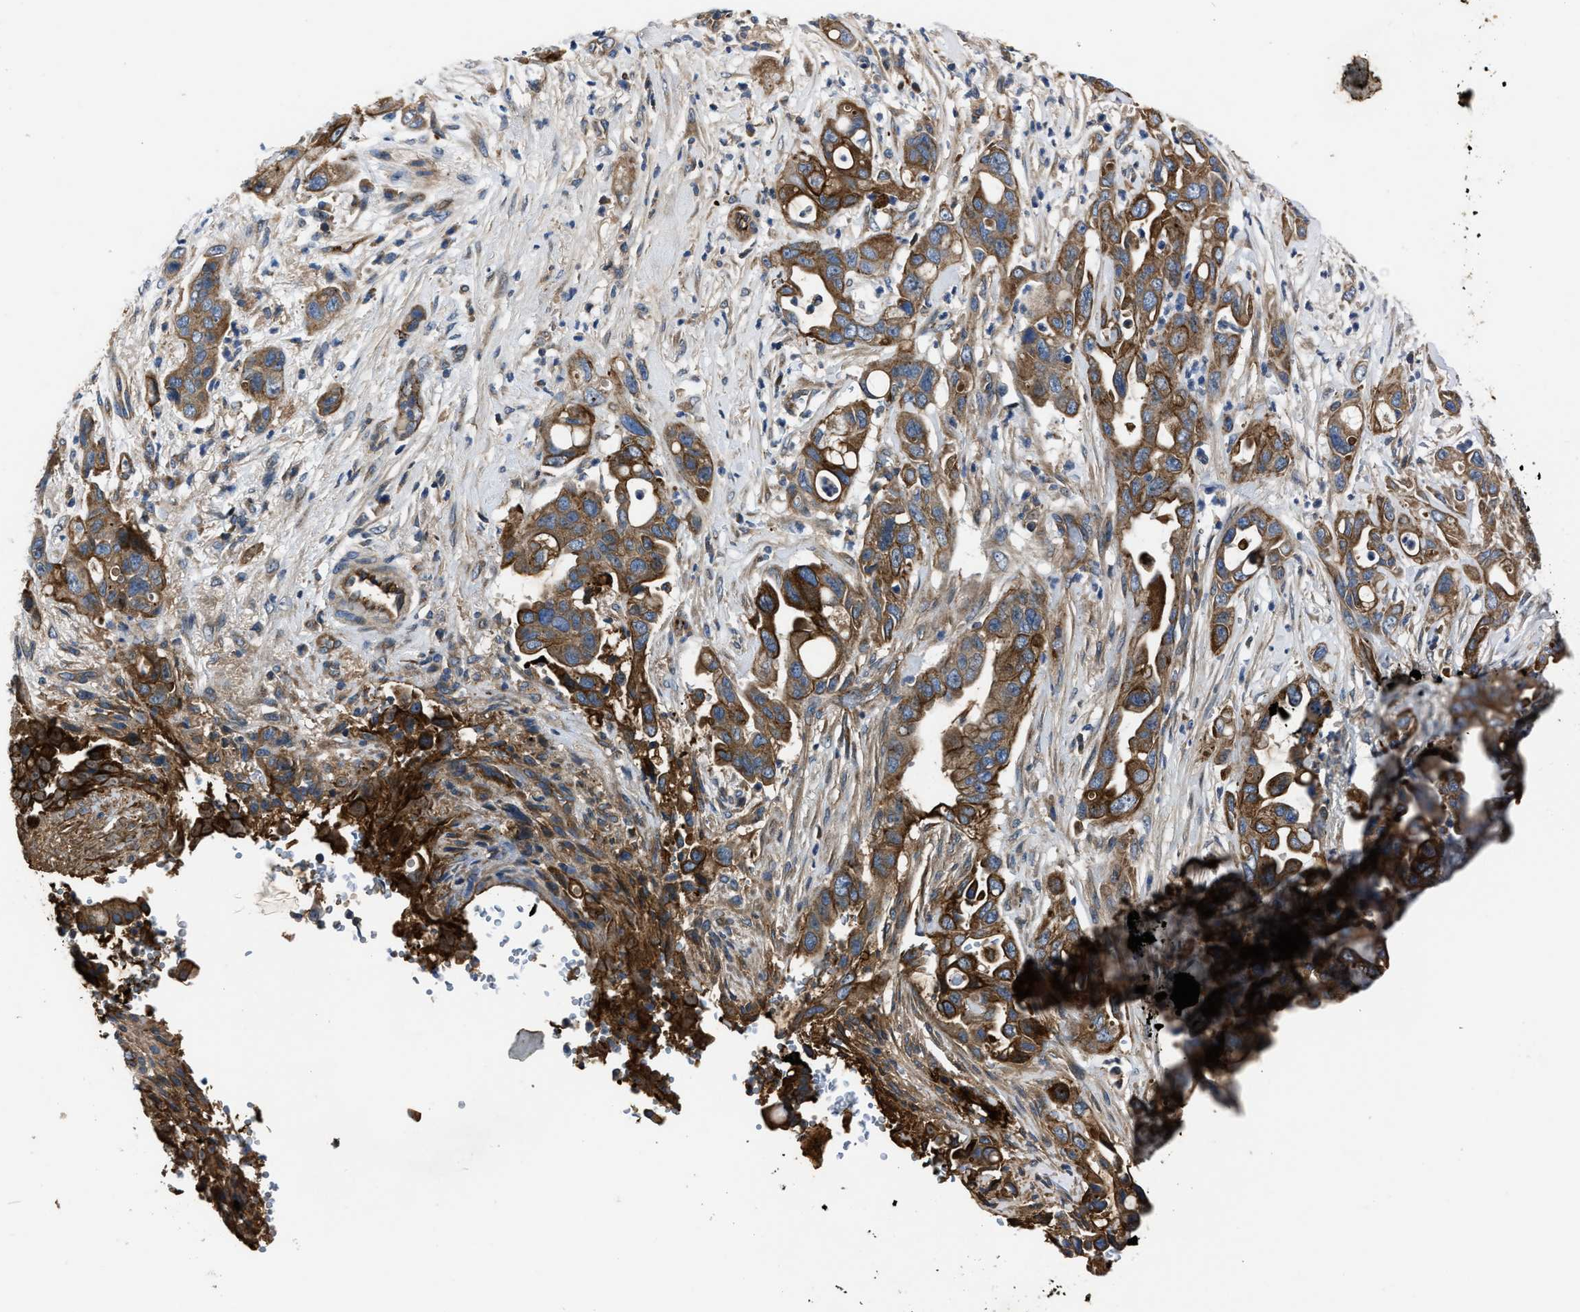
{"staining": {"intensity": "moderate", "quantity": ">75%", "location": "cytoplasmic/membranous"}, "tissue": "pancreatic cancer", "cell_type": "Tumor cells", "image_type": "cancer", "snomed": [{"axis": "morphology", "description": "Adenocarcinoma, NOS"}, {"axis": "topography", "description": "Pancreas"}], "caption": "The photomicrograph exhibits staining of pancreatic cancer, revealing moderate cytoplasmic/membranous protein positivity (brown color) within tumor cells. (DAB (3,3'-diaminobenzidine) IHC with brightfield microscopy, high magnification).", "gene": "ERC1", "patient": {"sex": "female", "age": 70}}